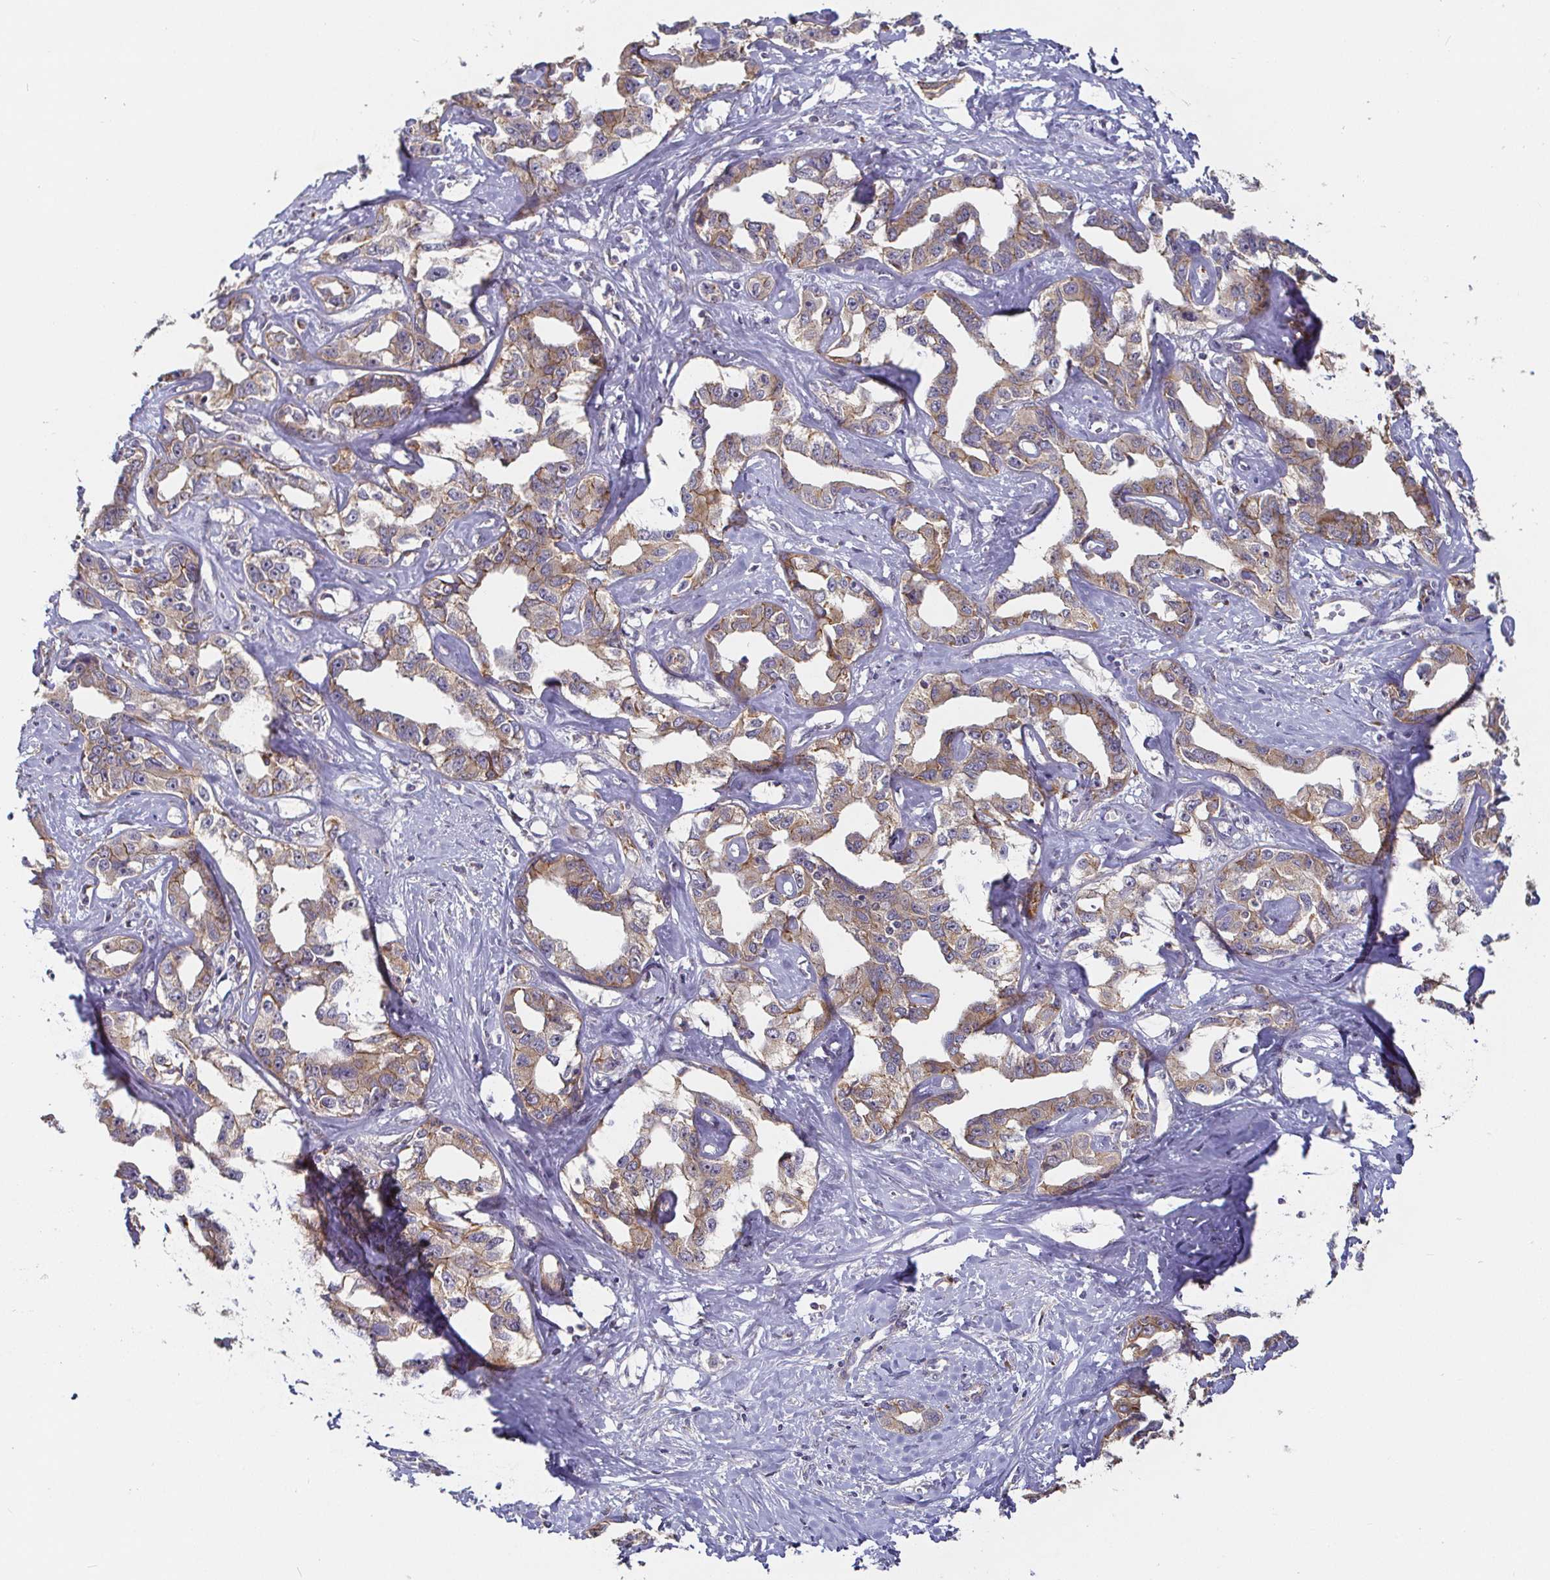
{"staining": {"intensity": "weak", "quantity": ">75%", "location": "cytoplasmic/membranous"}, "tissue": "liver cancer", "cell_type": "Tumor cells", "image_type": "cancer", "snomed": [{"axis": "morphology", "description": "Cholangiocarcinoma"}, {"axis": "topography", "description": "Liver"}], "caption": "Immunohistochemistry micrograph of neoplastic tissue: human cholangiocarcinoma (liver) stained using IHC exhibits low levels of weak protein expression localized specifically in the cytoplasmic/membranous of tumor cells, appearing as a cytoplasmic/membranous brown color.", "gene": "CDH18", "patient": {"sex": "male", "age": 59}}